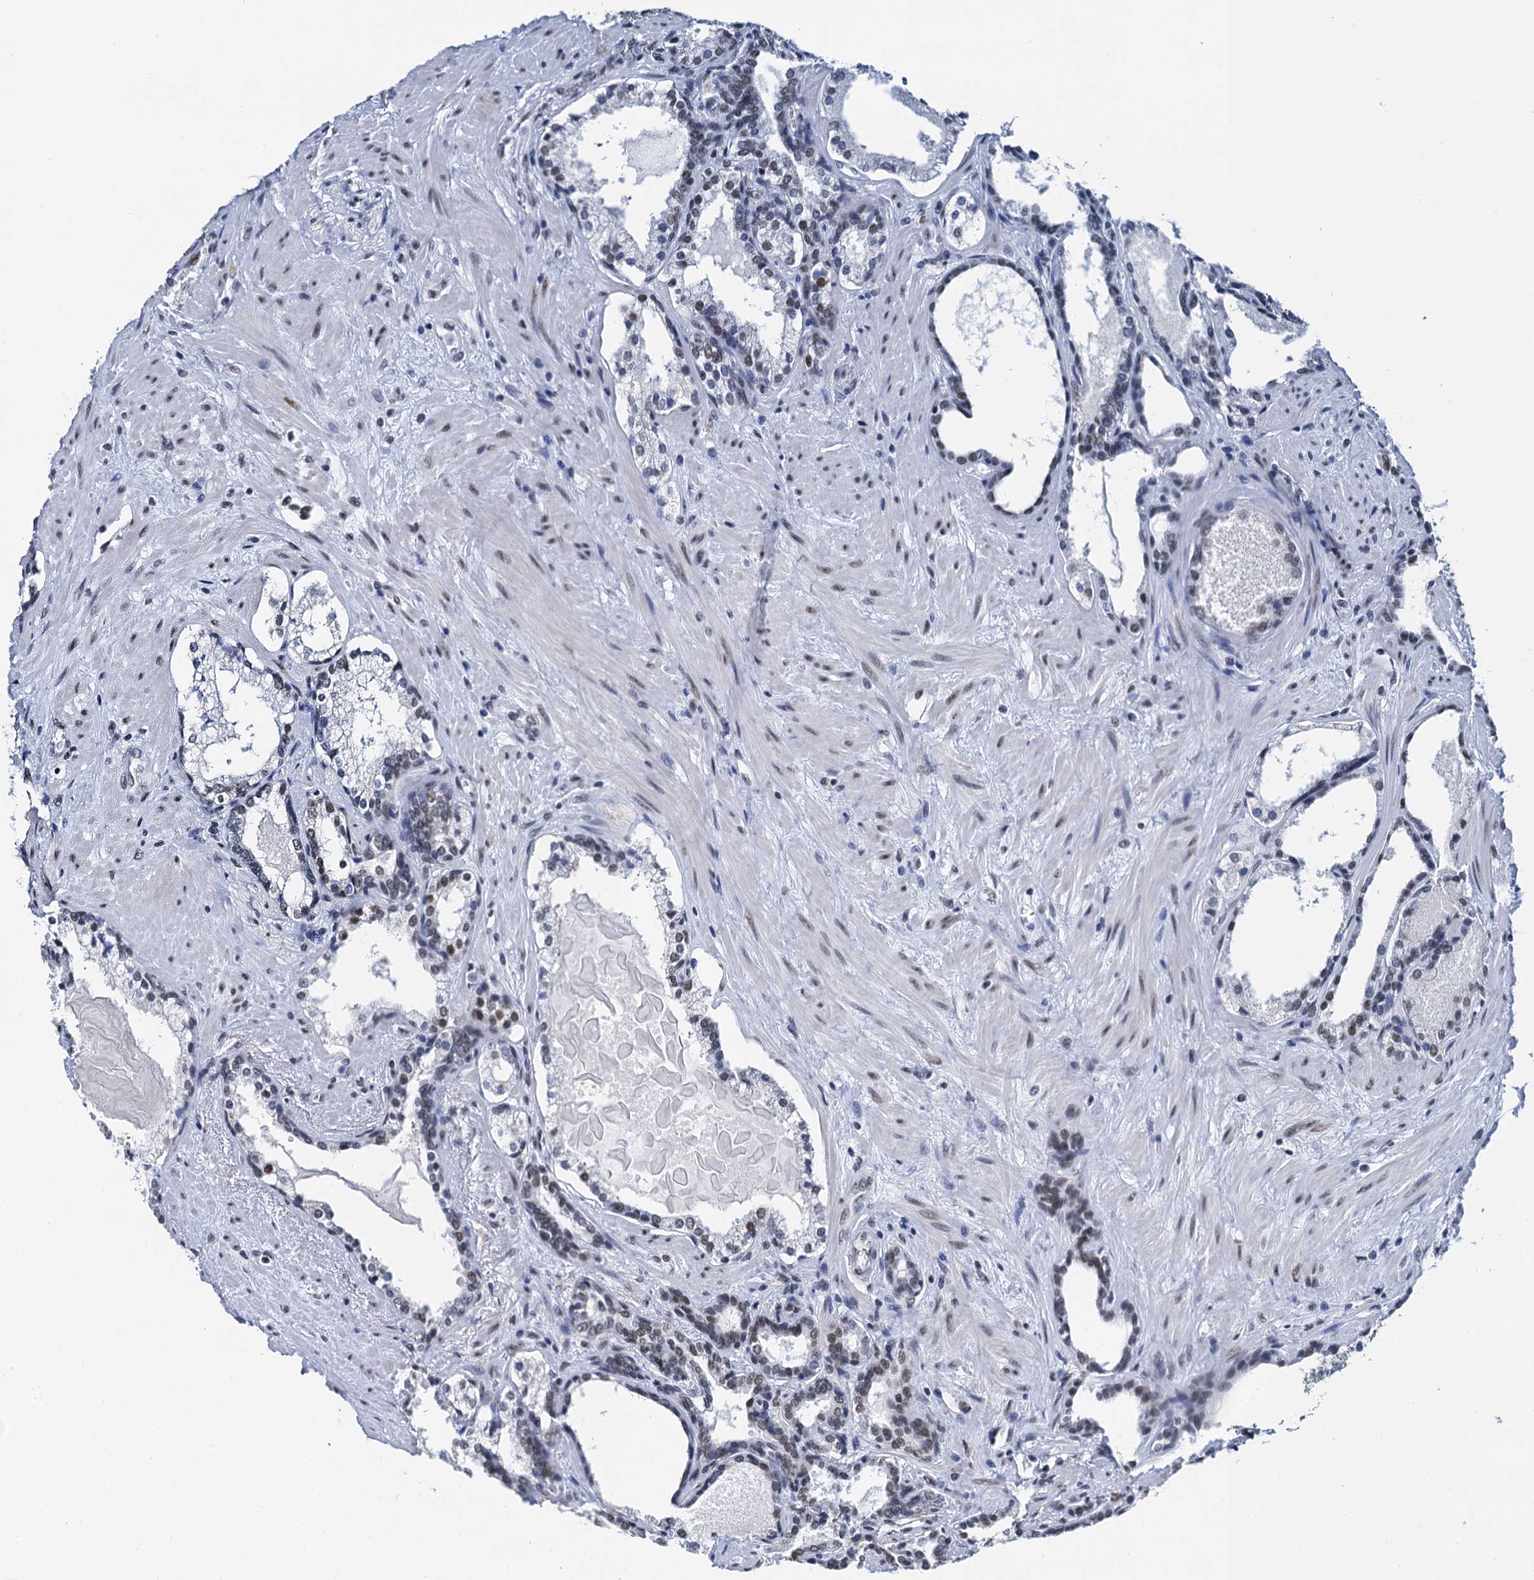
{"staining": {"intensity": "weak", "quantity": "<25%", "location": "nuclear"}, "tissue": "prostate cancer", "cell_type": "Tumor cells", "image_type": "cancer", "snomed": [{"axis": "morphology", "description": "Adenocarcinoma, High grade"}, {"axis": "topography", "description": "Prostate"}], "caption": "Prostate cancer (adenocarcinoma (high-grade)) was stained to show a protein in brown. There is no significant expression in tumor cells.", "gene": "SLTM", "patient": {"sex": "male", "age": 58}}